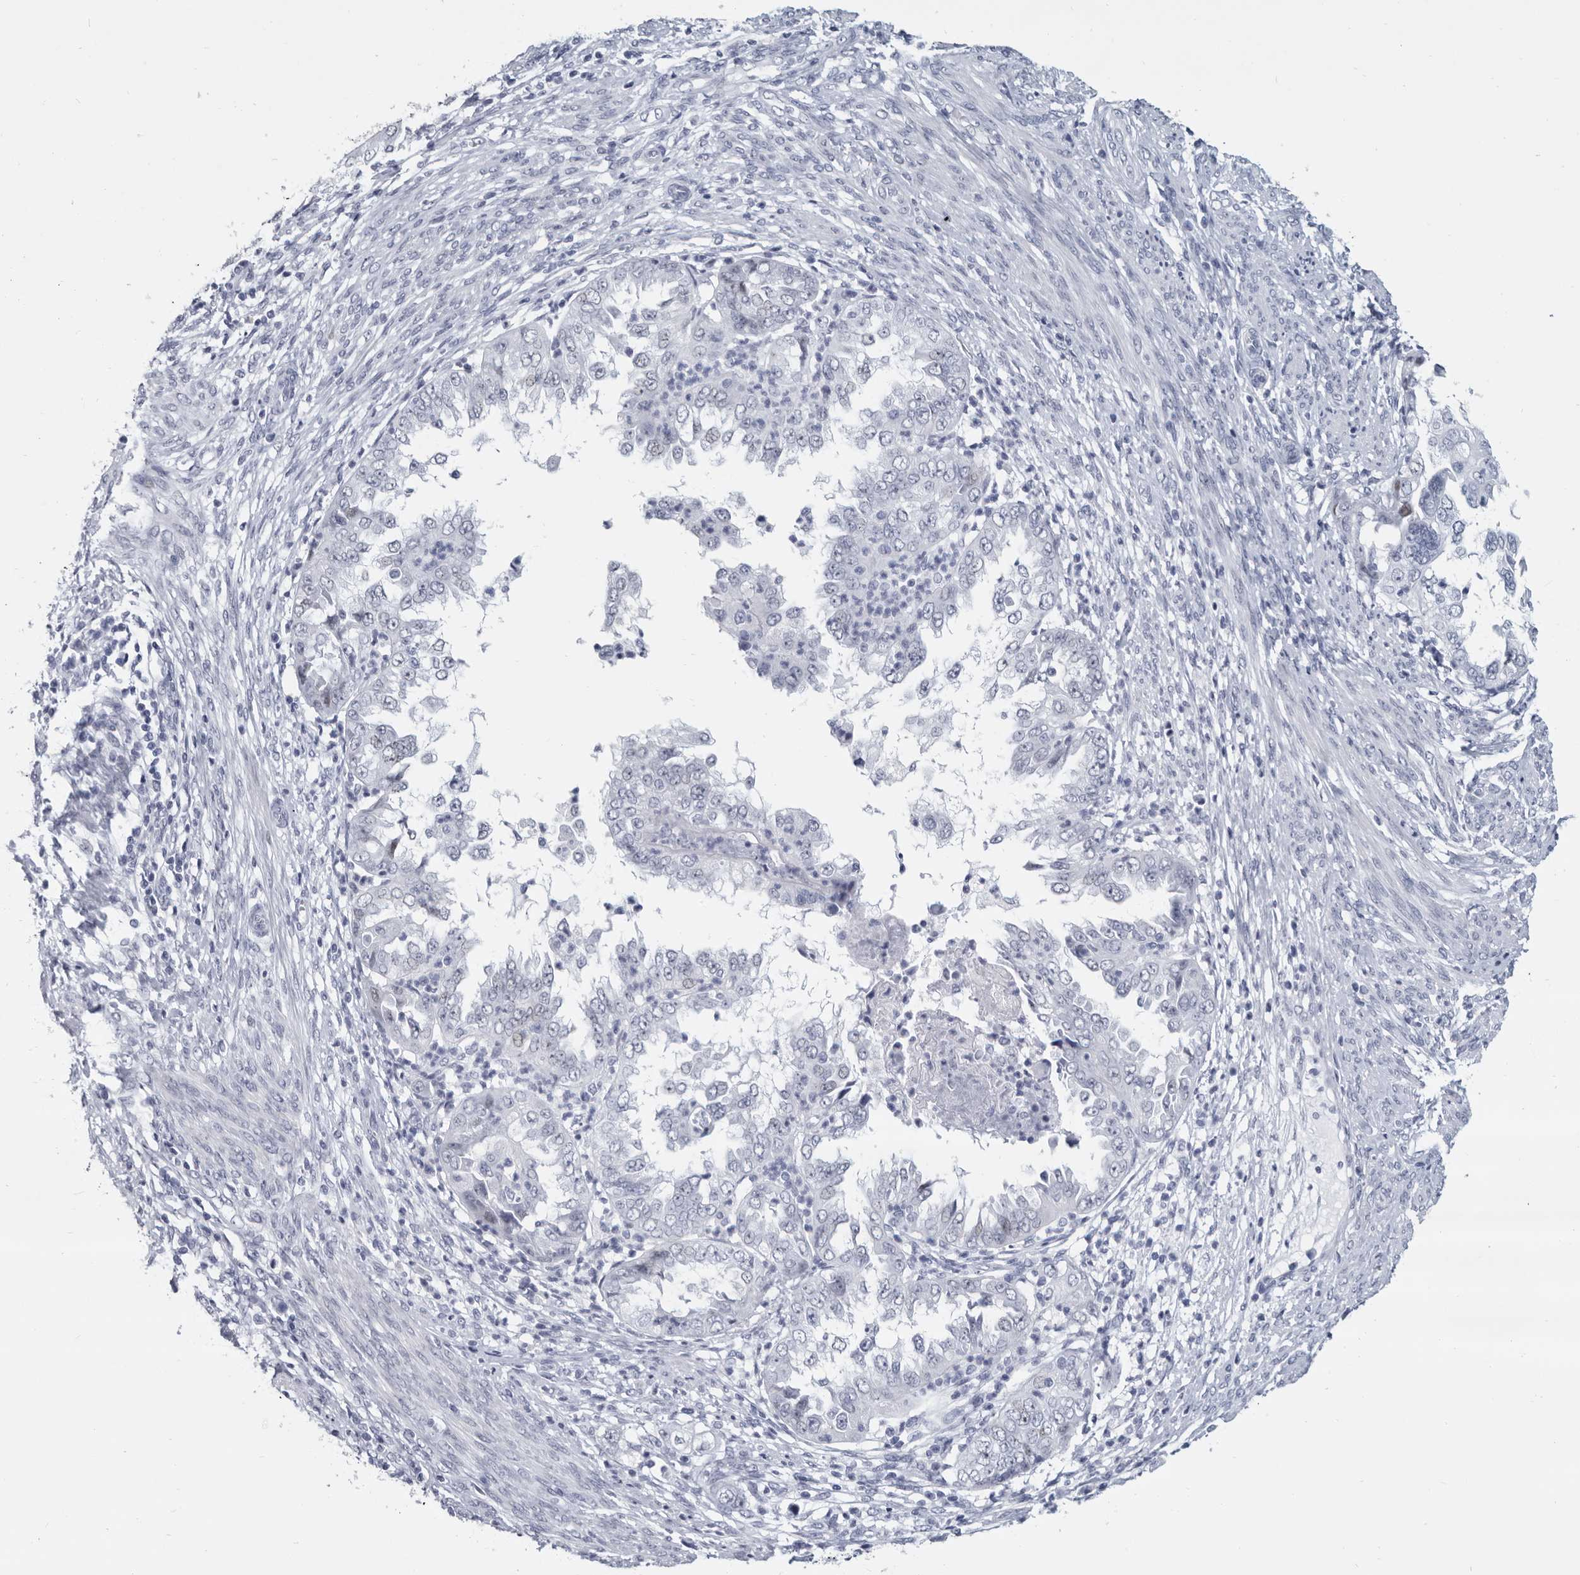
{"staining": {"intensity": "negative", "quantity": "none", "location": "none"}, "tissue": "endometrial cancer", "cell_type": "Tumor cells", "image_type": "cancer", "snomed": [{"axis": "morphology", "description": "Adenocarcinoma, NOS"}, {"axis": "topography", "description": "Endometrium"}], "caption": "High power microscopy image of an IHC histopathology image of endometrial adenocarcinoma, revealing no significant staining in tumor cells.", "gene": "WRAP73", "patient": {"sex": "female", "age": 85}}